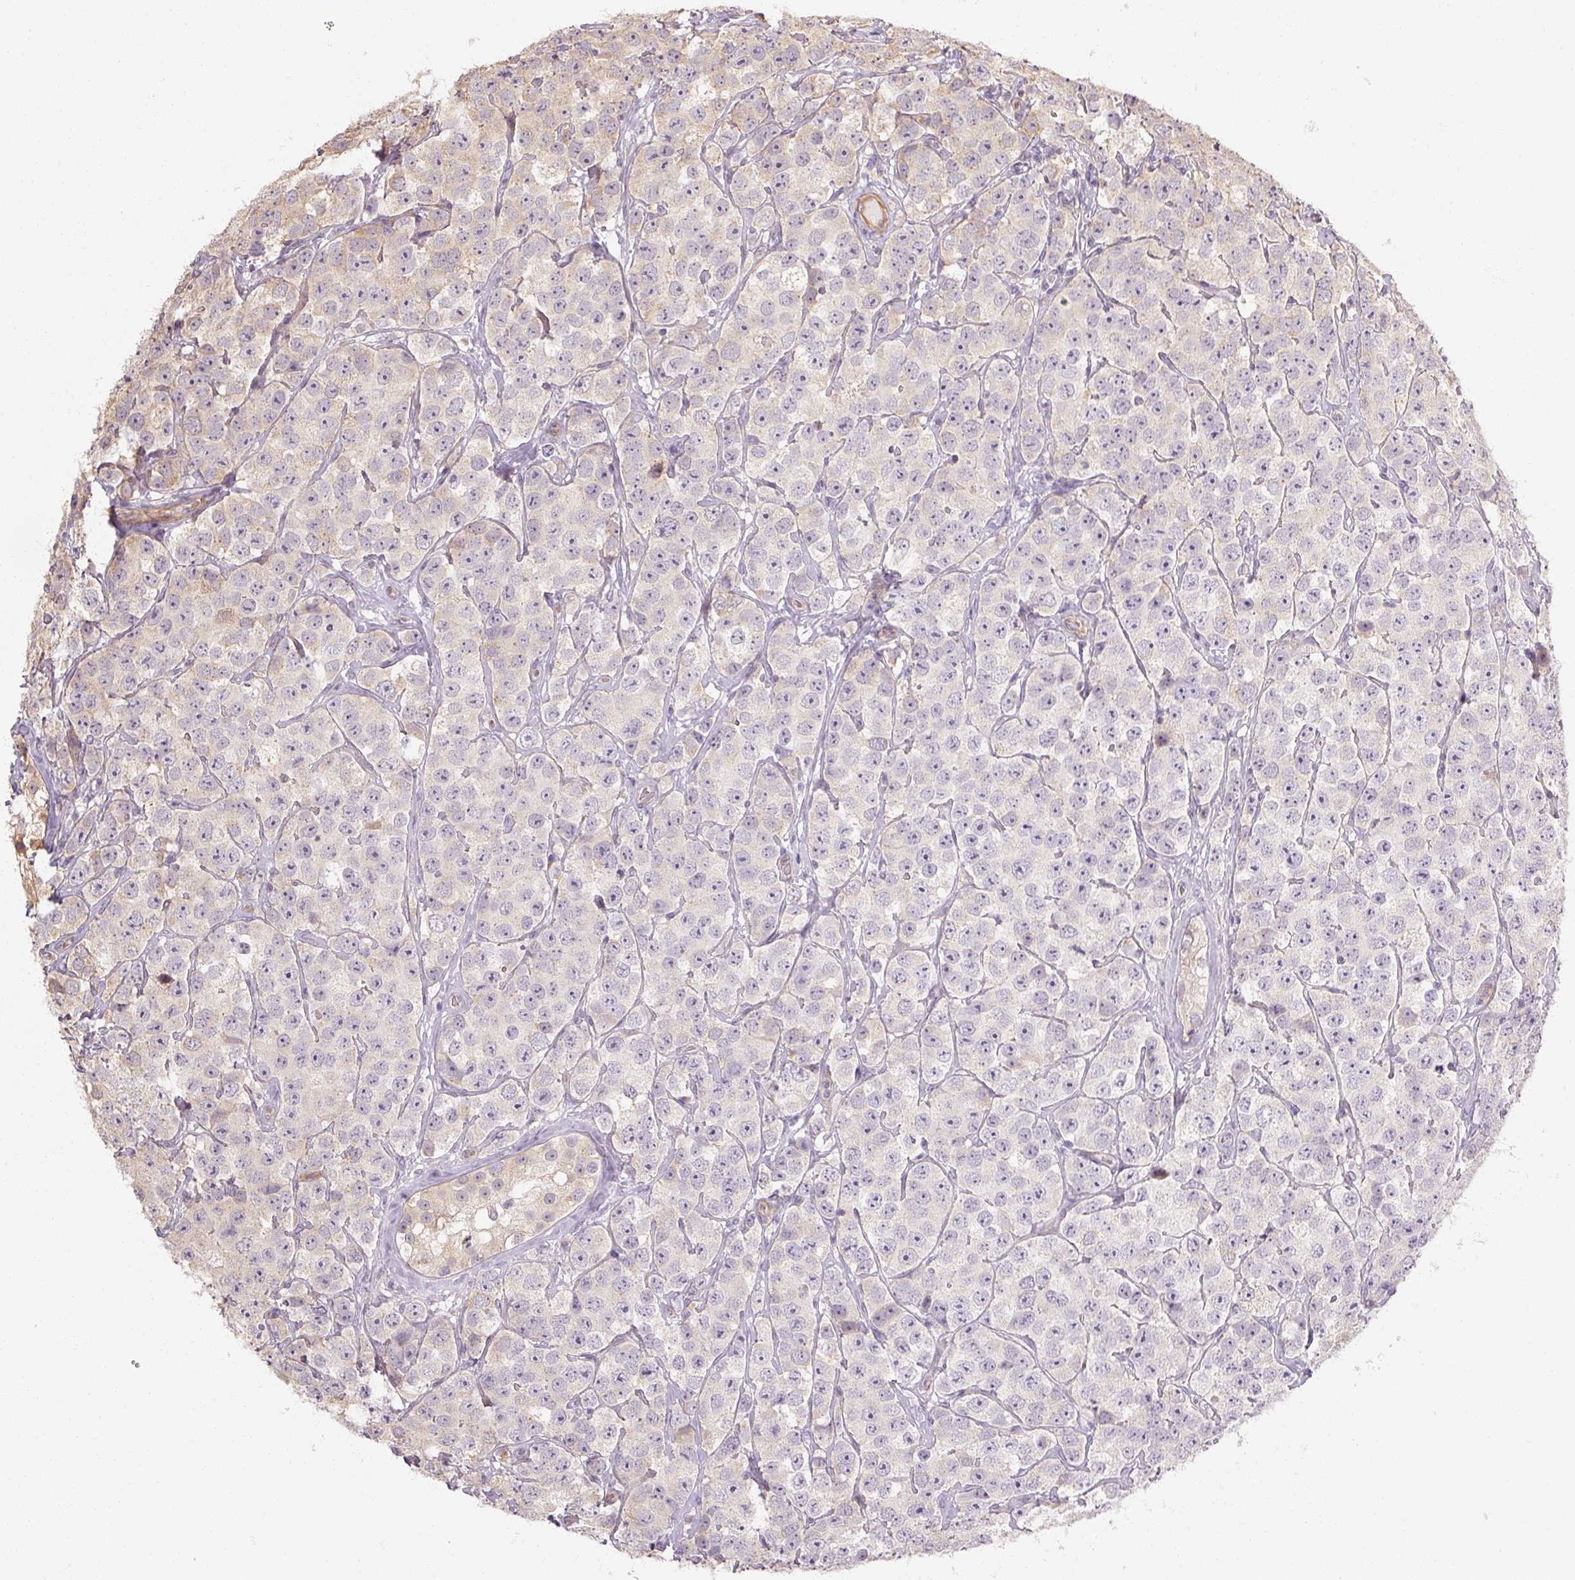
{"staining": {"intensity": "negative", "quantity": "none", "location": "none"}, "tissue": "testis cancer", "cell_type": "Tumor cells", "image_type": "cancer", "snomed": [{"axis": "morphology", "description": "Seminoma, NOS"}, {"axis": "topography", "description": "Testis"}], "caption": "Tumor cells show no significant protein positivity in testis seminoma. (IHC, brightfield microscopy, high magnification).", "gene": "RB1CC1", "patient": {"sex": "male", "age": 28}}